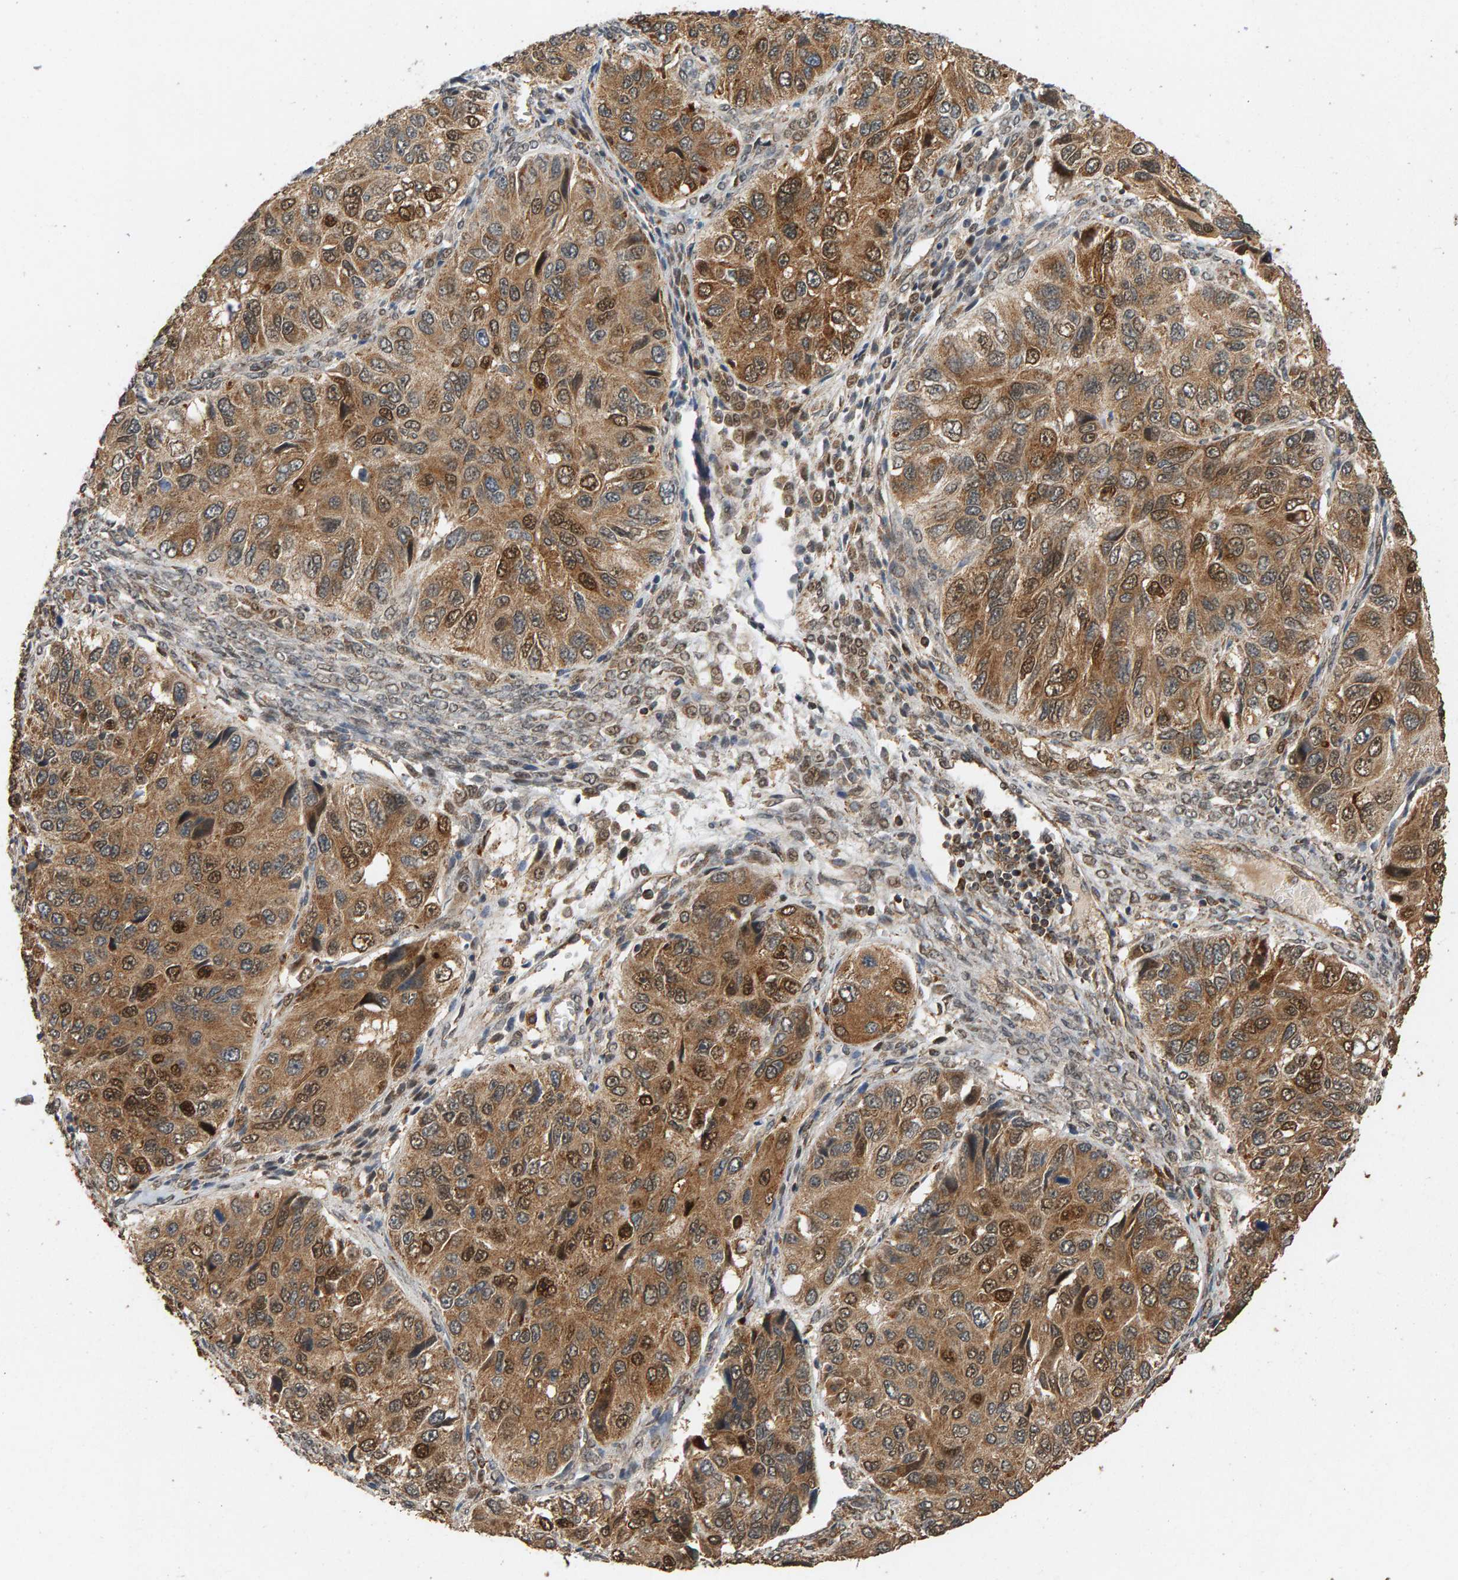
{"staining": {"intensity": "moderate", "quantity": ">75%", "location": "cytoplasmic/membranous,nuclear"}, "tissue": "ovarian cancer", "cell_type": "Tumor cells", "image_type": "cancer", "snomed": [{"axis": "morphology", "description": "Carcinoma, endometroid"}, {"axis": "topography", "description": "Ovary"}], "caption": "Ovarian endometroid carcinoma stained with immunohistochemistry (IHC) reveals moderate cytoplasmic/membranous and nuclear expression in approximately >75% of tumor cells.", "gene": "GSTK1", "patient": {"sex": "female", "age": 51}}